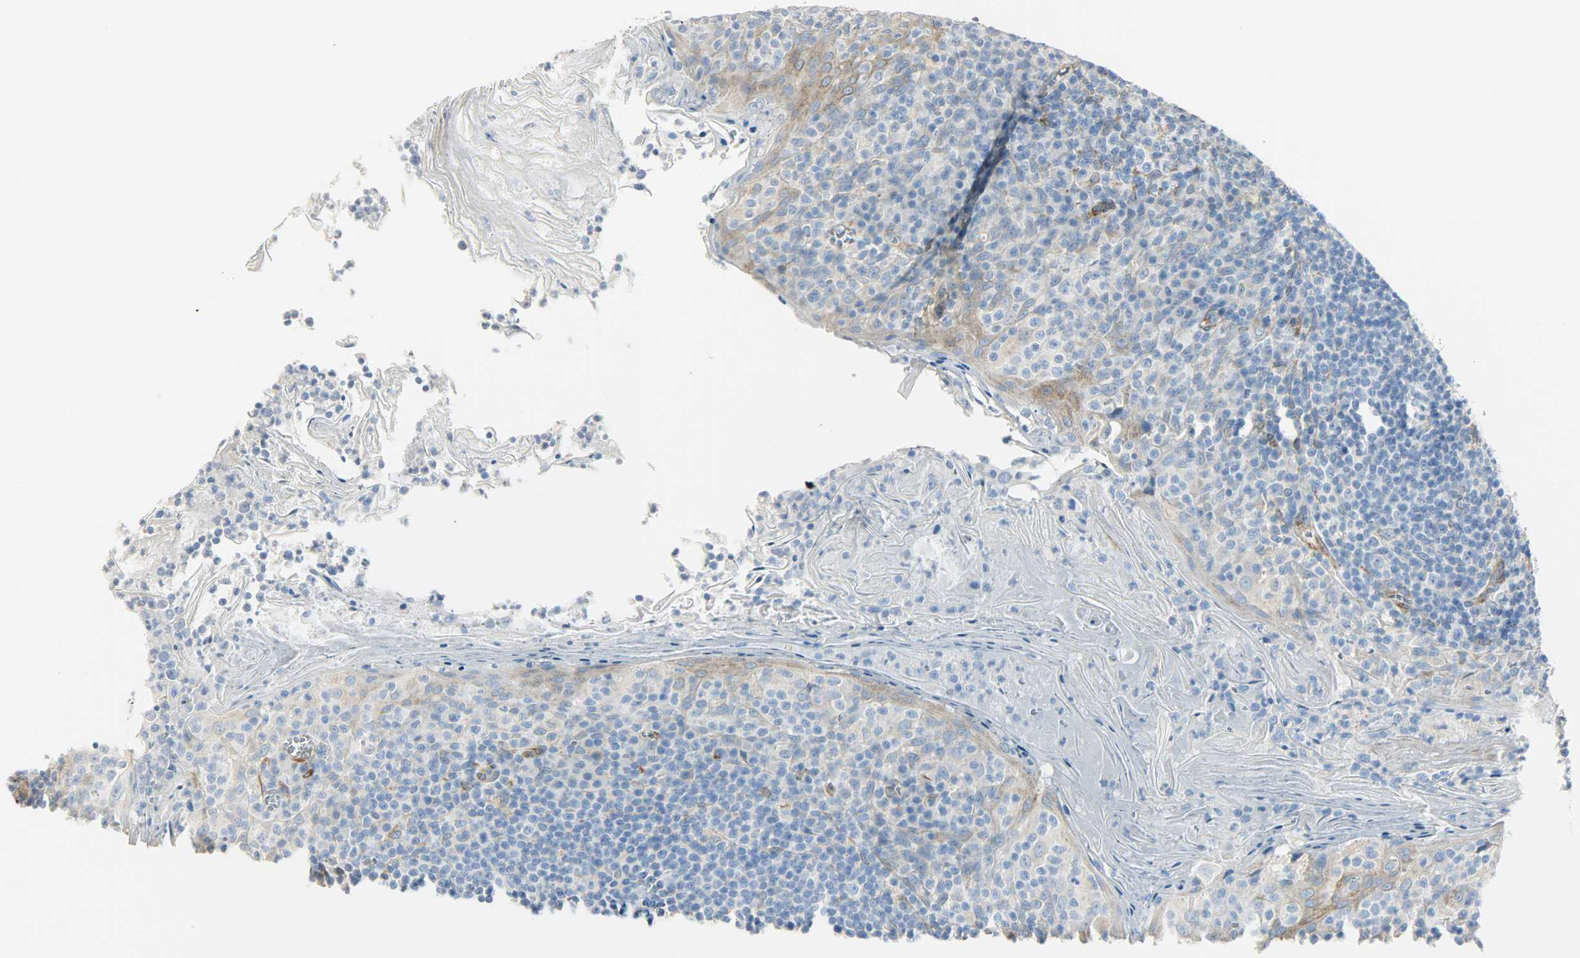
{"staining": {"intensity": "negative", "quantity": "none", "location": "none"}, "tissue": "tonsil", "cell_type": "Germinal center cells", "image_type": "normal", "snomed": [{"axis": "morphology", "description": "Normal tissue, NOS"}, {"axis": "topography", "description": "Tonsil"}], "caption": "Immunohistochemistry histopathology image of unremarkable tonsil stained for a protein (brown), which displays no positivity in germinal center cells.", "gene": "PKD2", "patient": {"sex": "male", "age": 31}}